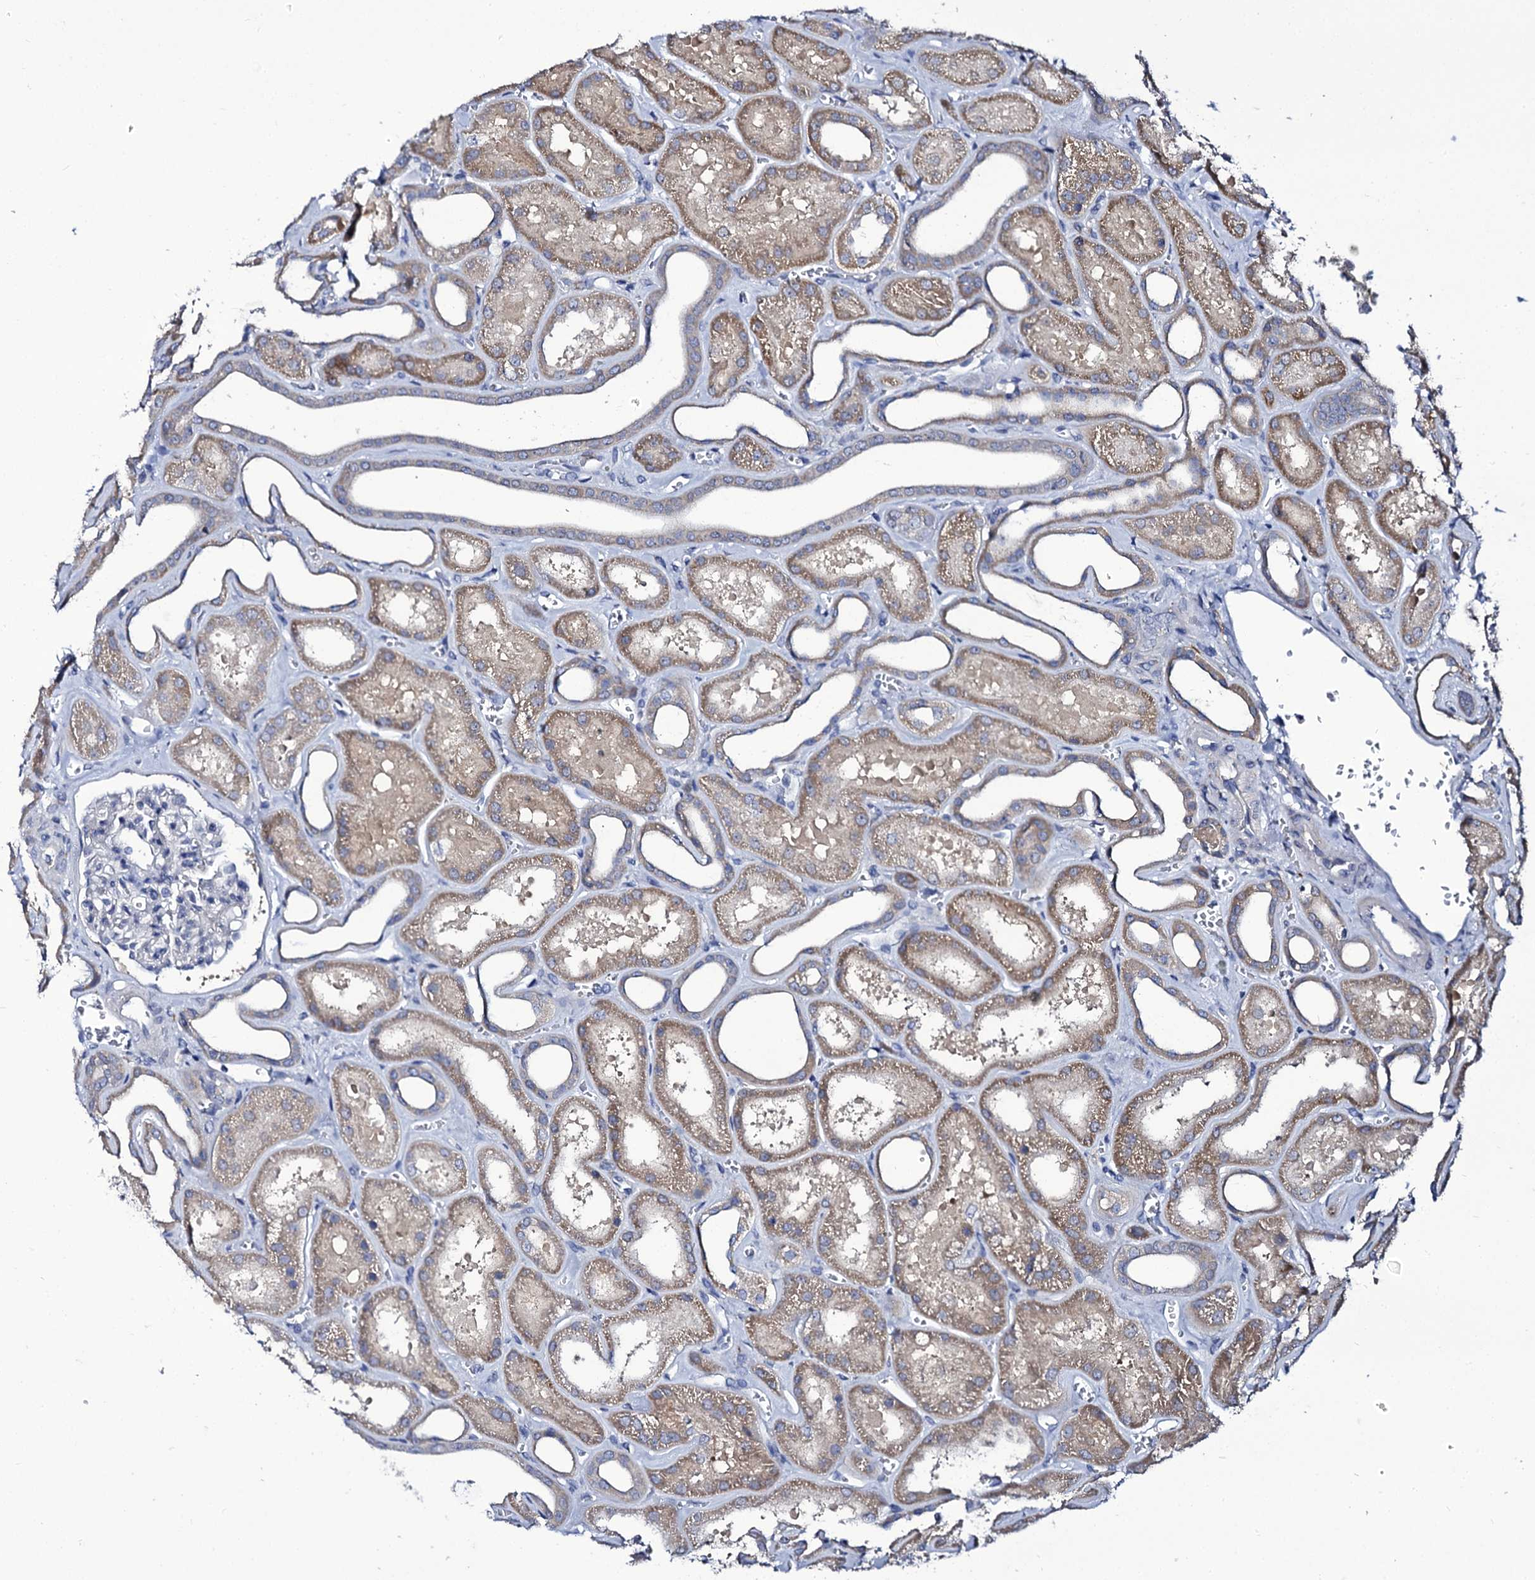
{"staining": {"intensity": "negative", "quantity": "none", "location": "none"}, "tissue": "kidney", "cell_type": "Cells in glomeruli", "image_type": "normal", "snomed": [{"axis": "morphology", "description": "Normal tissue, NOS"}, {"axis": "morphology", "description": "Adenocarcinoma, NOS"}, {"axis": "topography", "description": "Kidney"}], "caption": "Immunohistochemical staining of normal human kidney demonstrates no significant positivity in cells in glomeruli.", "gene": "PANX2", "patient": {"sex": "female", "age": 68}}